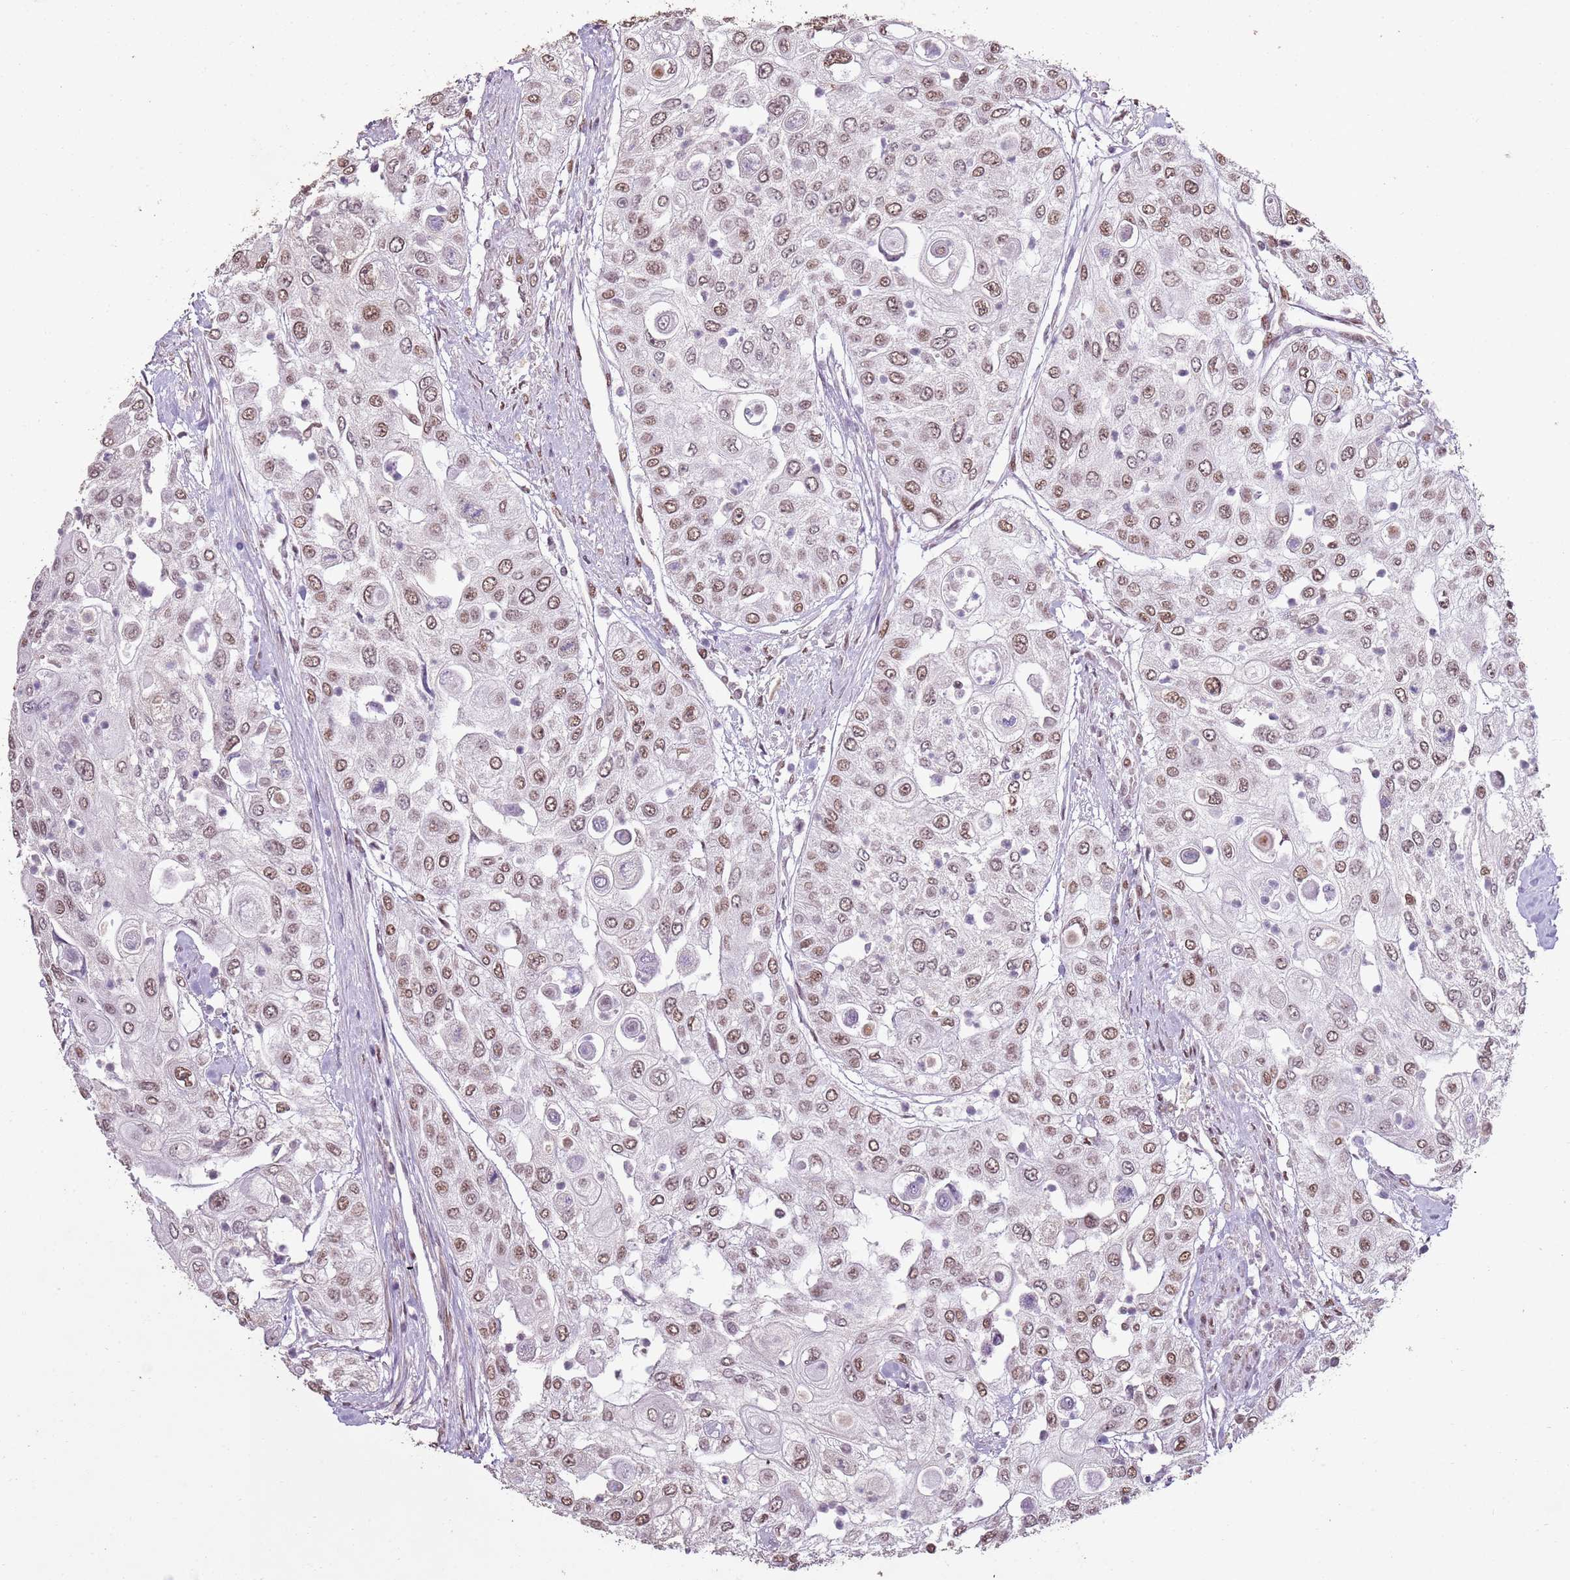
{"staining": {"intensity": "moderate", "quantity": ">75%", "location": "nuclear"}, "tissue": "urothelial cancer", "cell_type": "Tumor cells", "image_type": "cancer", "snomed": [{"axis": "morphology", "description": "Urothelial carcinoma, High grade"}, {"axis": "topography", "description": "Urinary bladder"}], "caption": "Urothelial cancer tissue exhibits moderate nuclear staining in approximately >75% of tumor cells", "gene": "ARL14EP", "patient": {"sex": "female", "age": 79}}